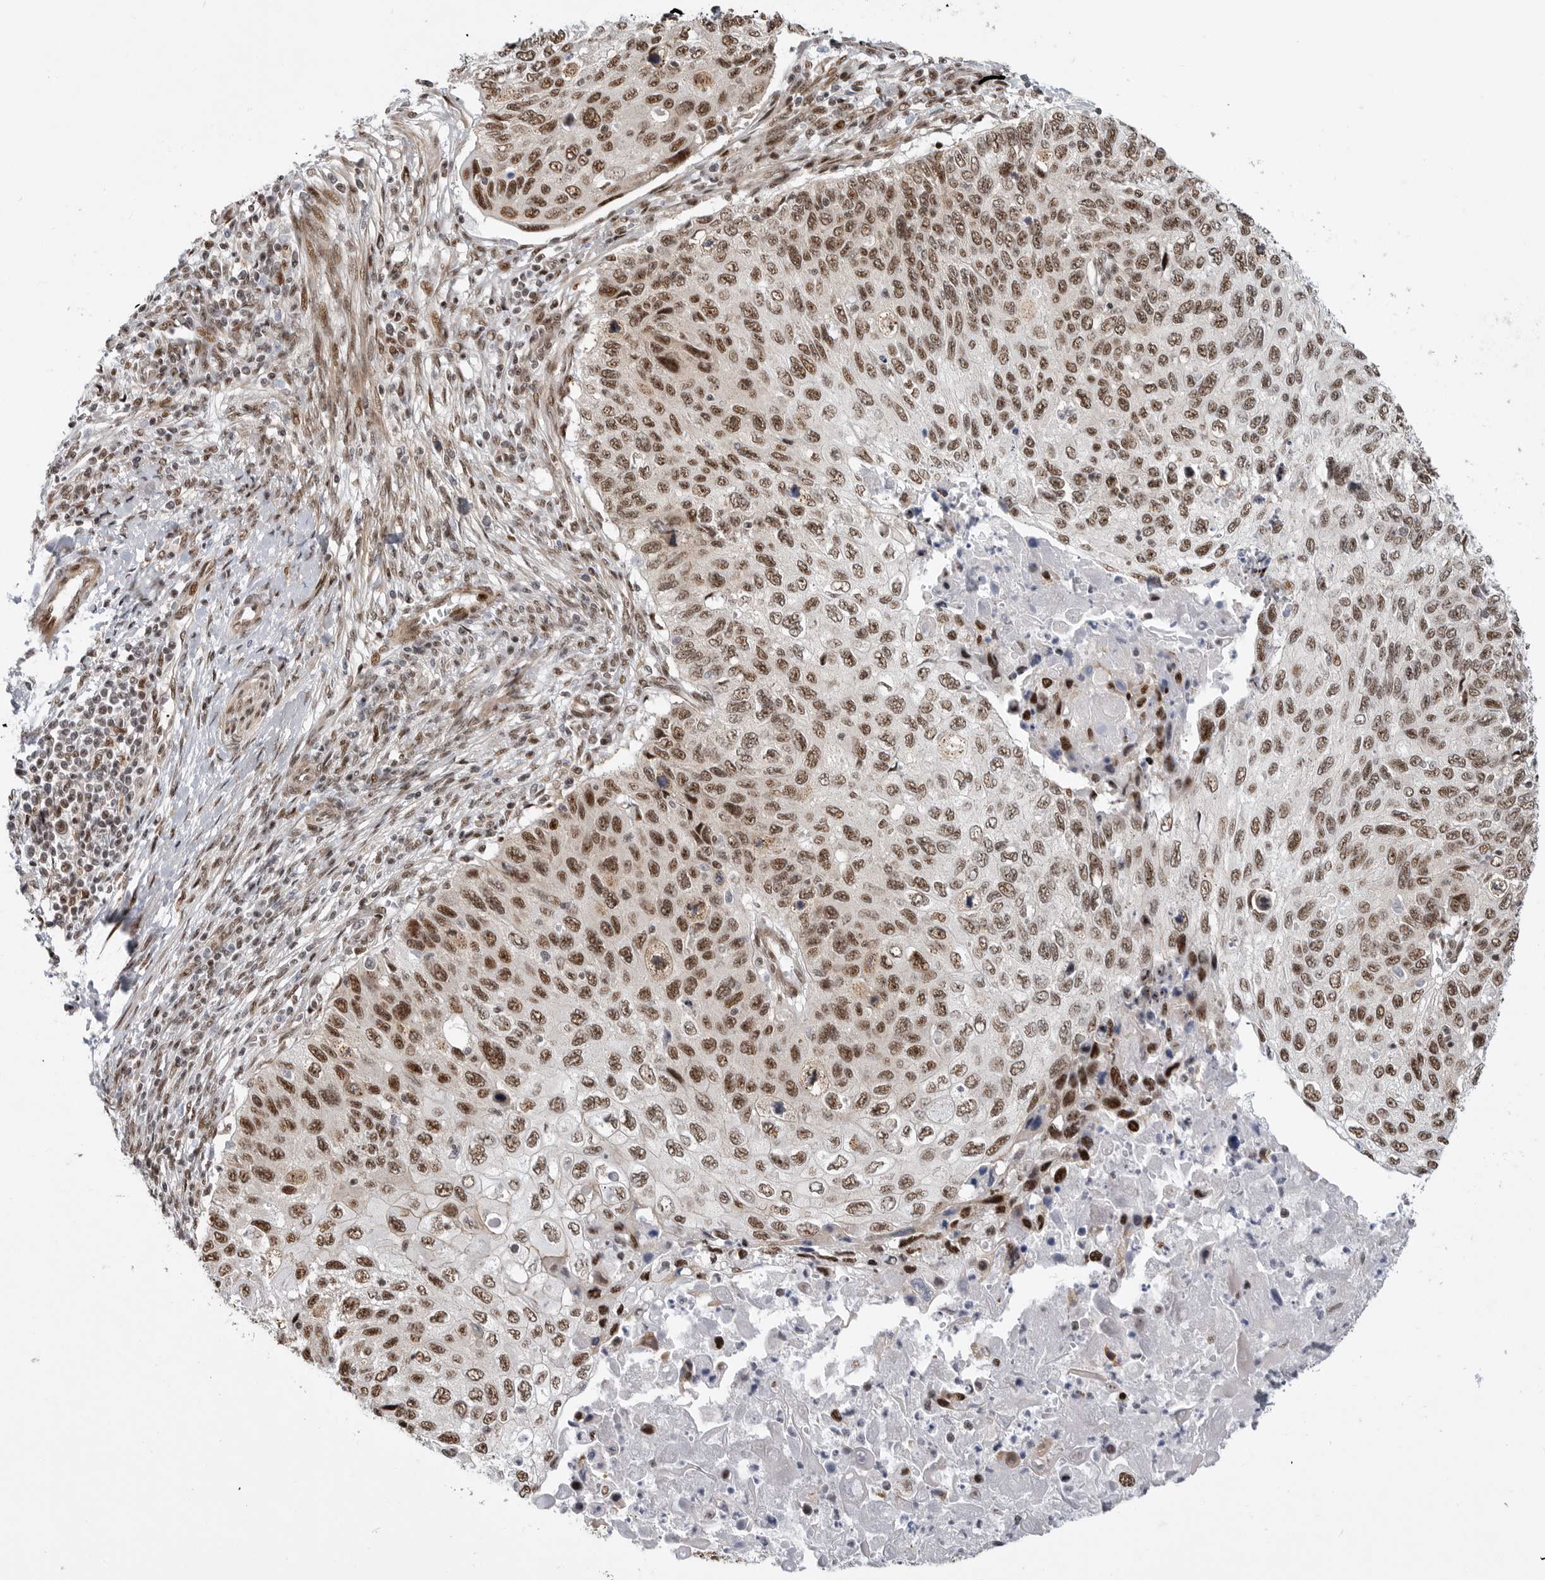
{"staining": {"intensity": "moderate", "quantity": ">75%", "location": "nuclear"}, "tissue": "cervical cancer", "cell_type": "Tumor cells", "image_type": "cancer", "snomed": [{"axis": "morphology", "description": "Squamous cell carcinoma, NOS"}, {"axis": "topography", "description": "Cervix"}], "caption": "This is a micrograph of immunohistochemistry staining of cervical cancer, which shows moderate staining in the nuclear of tumor cells.", "gene": "GPATCH2", "patient": {"sex": "female", "age": 70}}